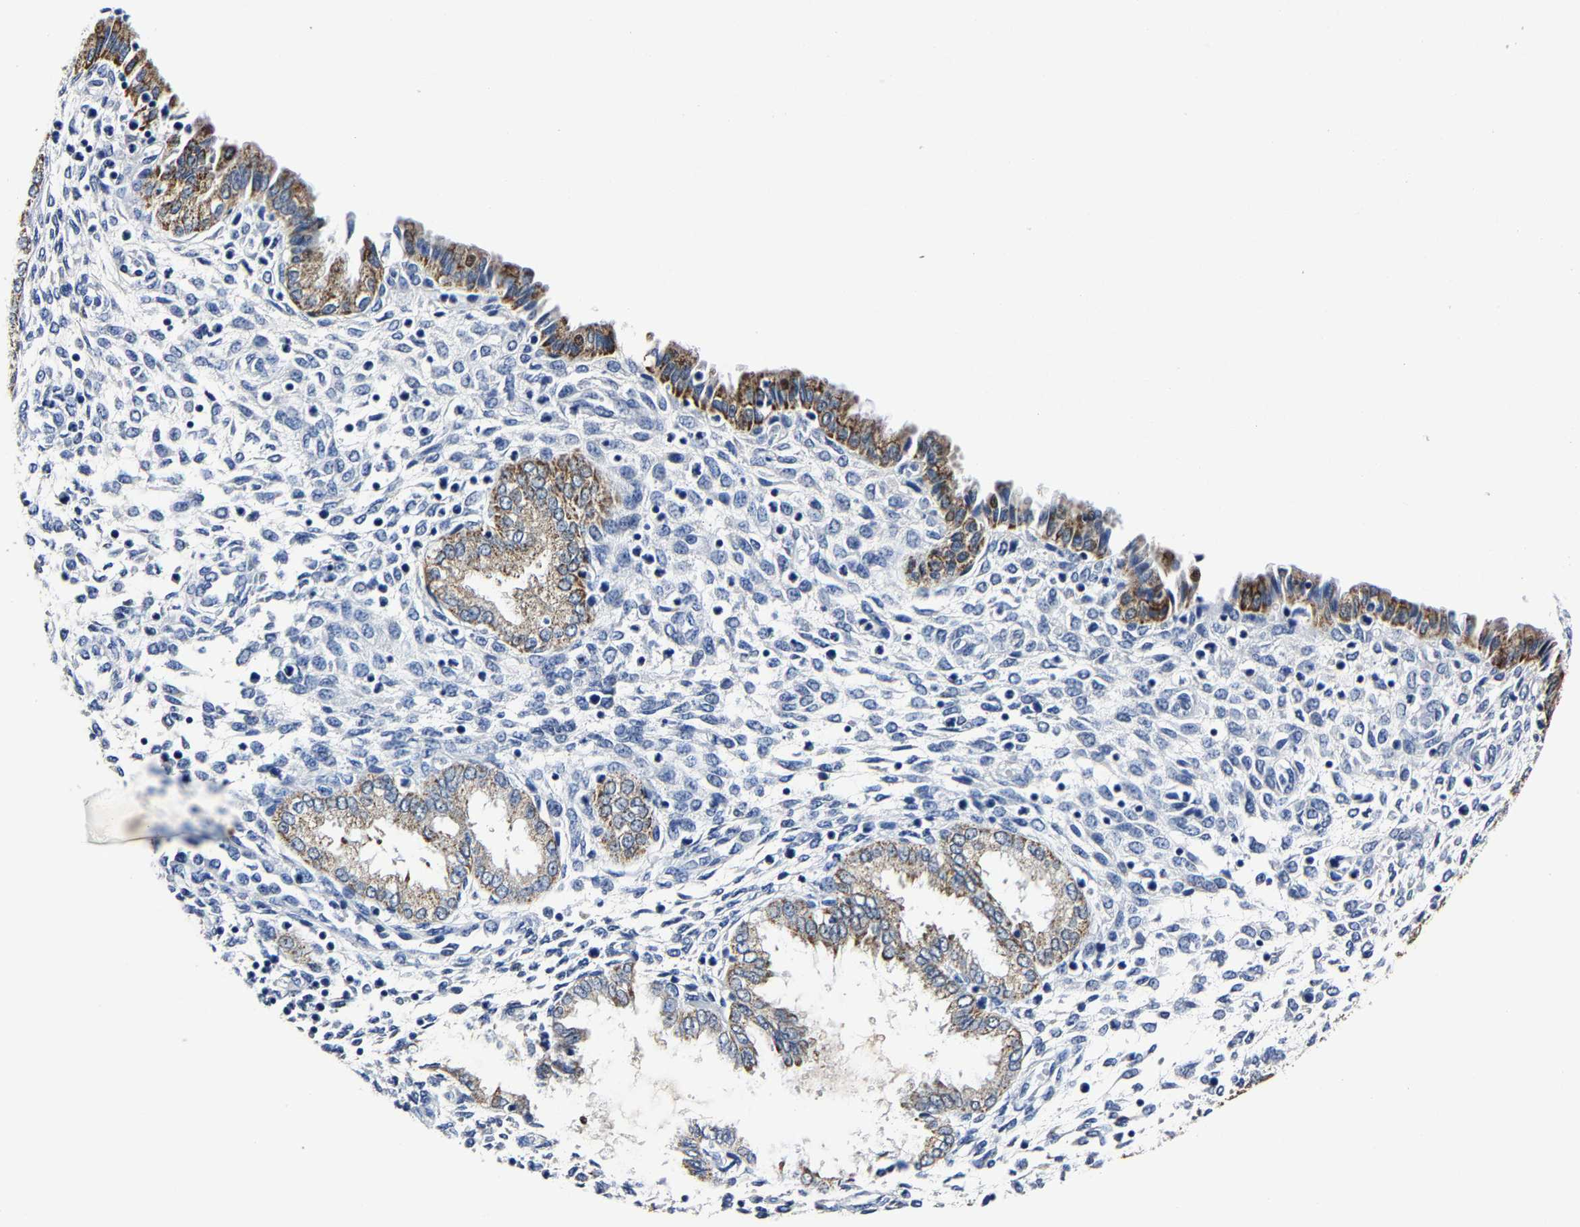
{"staining": {"intensity": "negative", "quantity": "none", "location": "none"}, "tissue": "endometrium", "cell_type": "Cells in endometrial stroma", "image_type": "normal", "snomed": [{"axis": "morphology", "description": "Normal tissue, NOS"}, {"axis": "topography", "description": "Endometrium"}], "caption": "Immunohistochemical staining of benign human endometrium reveals no significant positivity in cells in endometrial stroma.", "gene": "PSPH", "patient": {"sex": "female", "age": 33}}